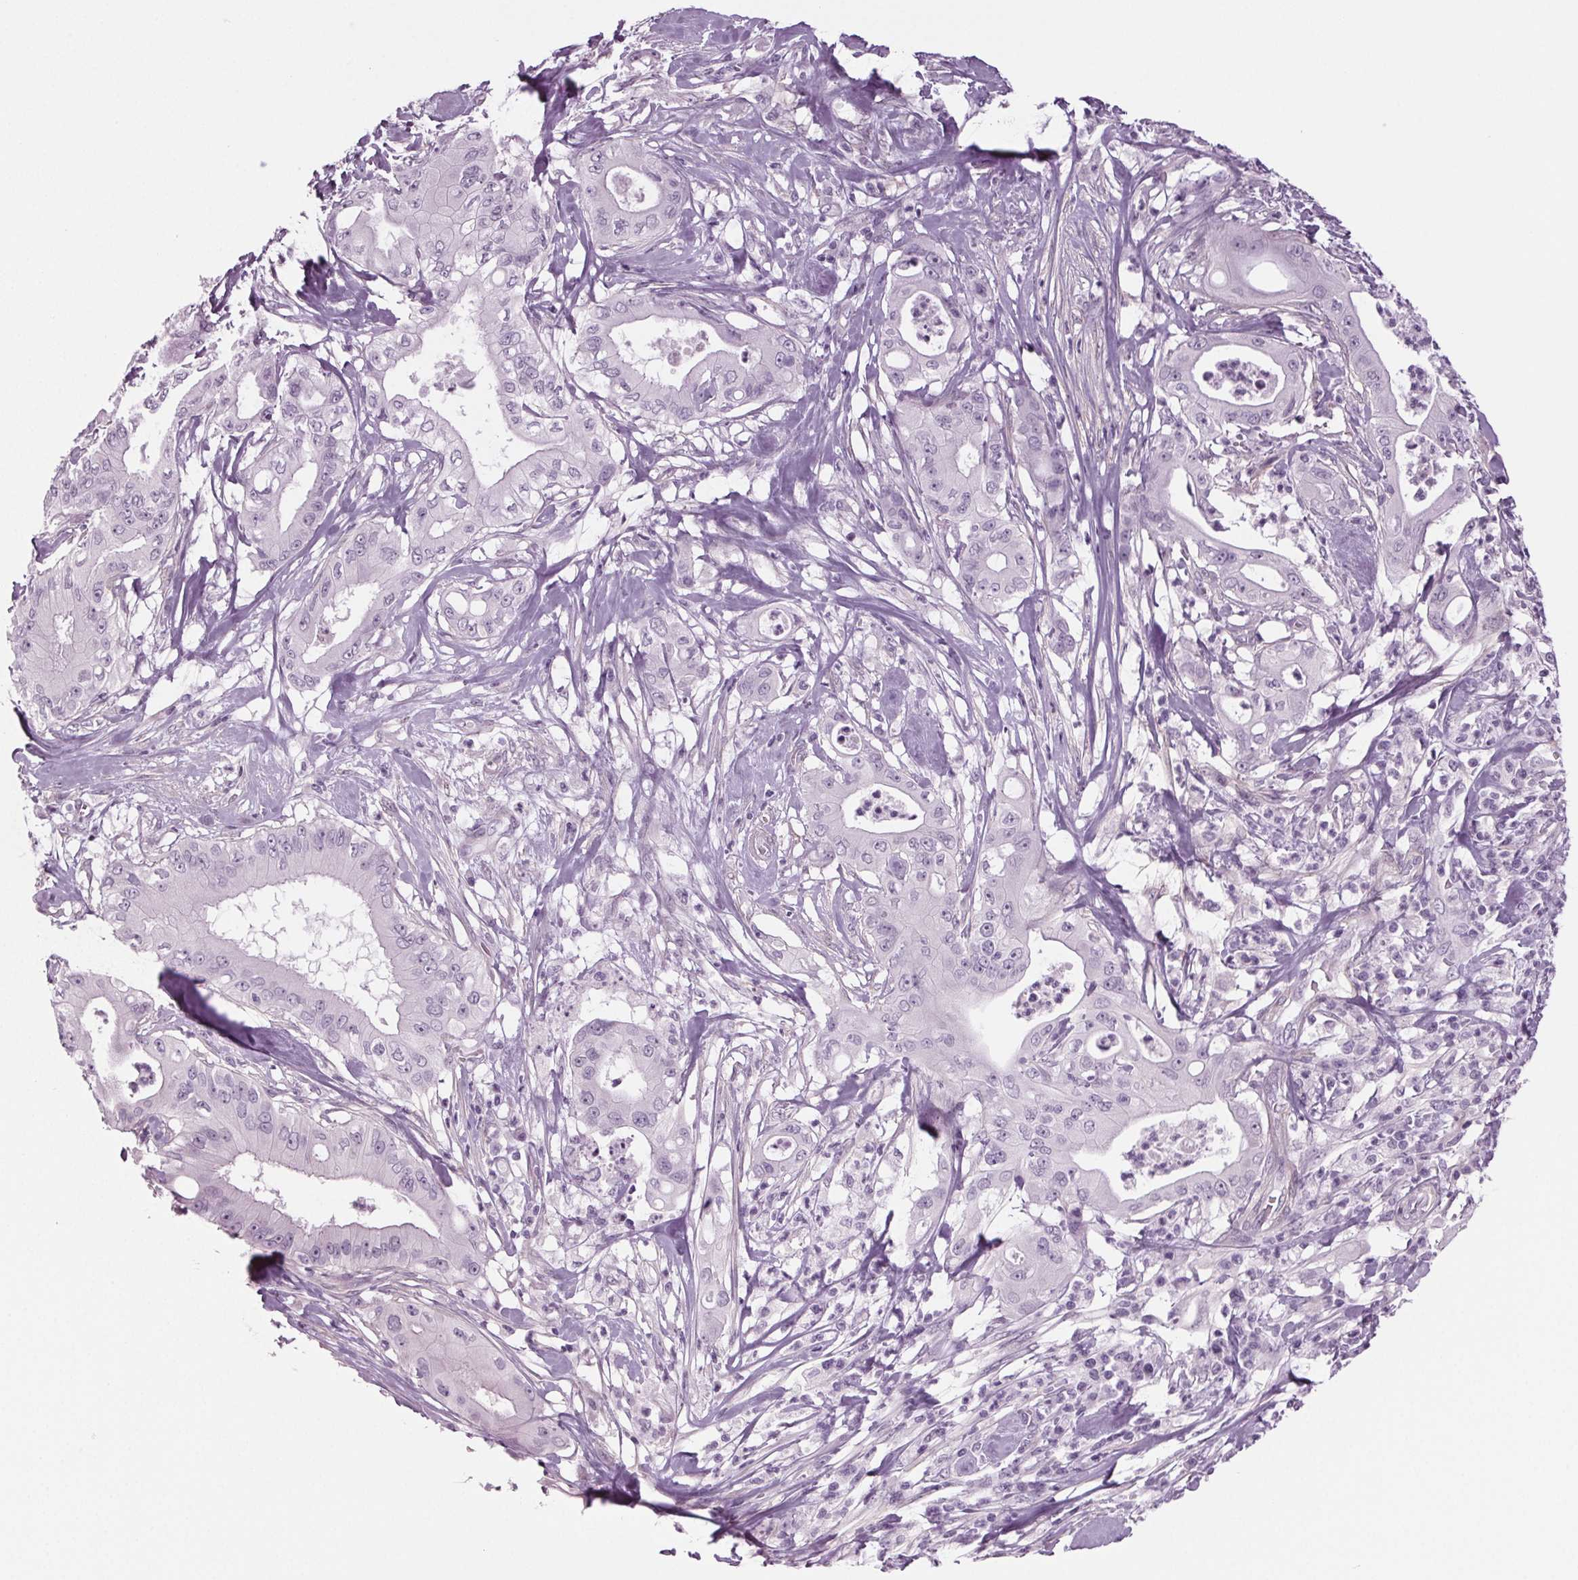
{"staining": {"intensity": "negative", "quantity": "none", "location": "none"}, "tissue": "pancreatic cancer", "cell_type": "Tumor cells", "image_type": "cancer", "snomed": [{"axis": "morphology", "description": "Adenocarcinoma, NOS"}, {"axis": "topography", "description": "Pancreas"}], "caption": "Pancreatic cancer stained for a protein using immunohistochemistry exhibits no positivity tumor cells.", "gene": "BHLHE22", "patient": {"sex": "male", "age": 71}}